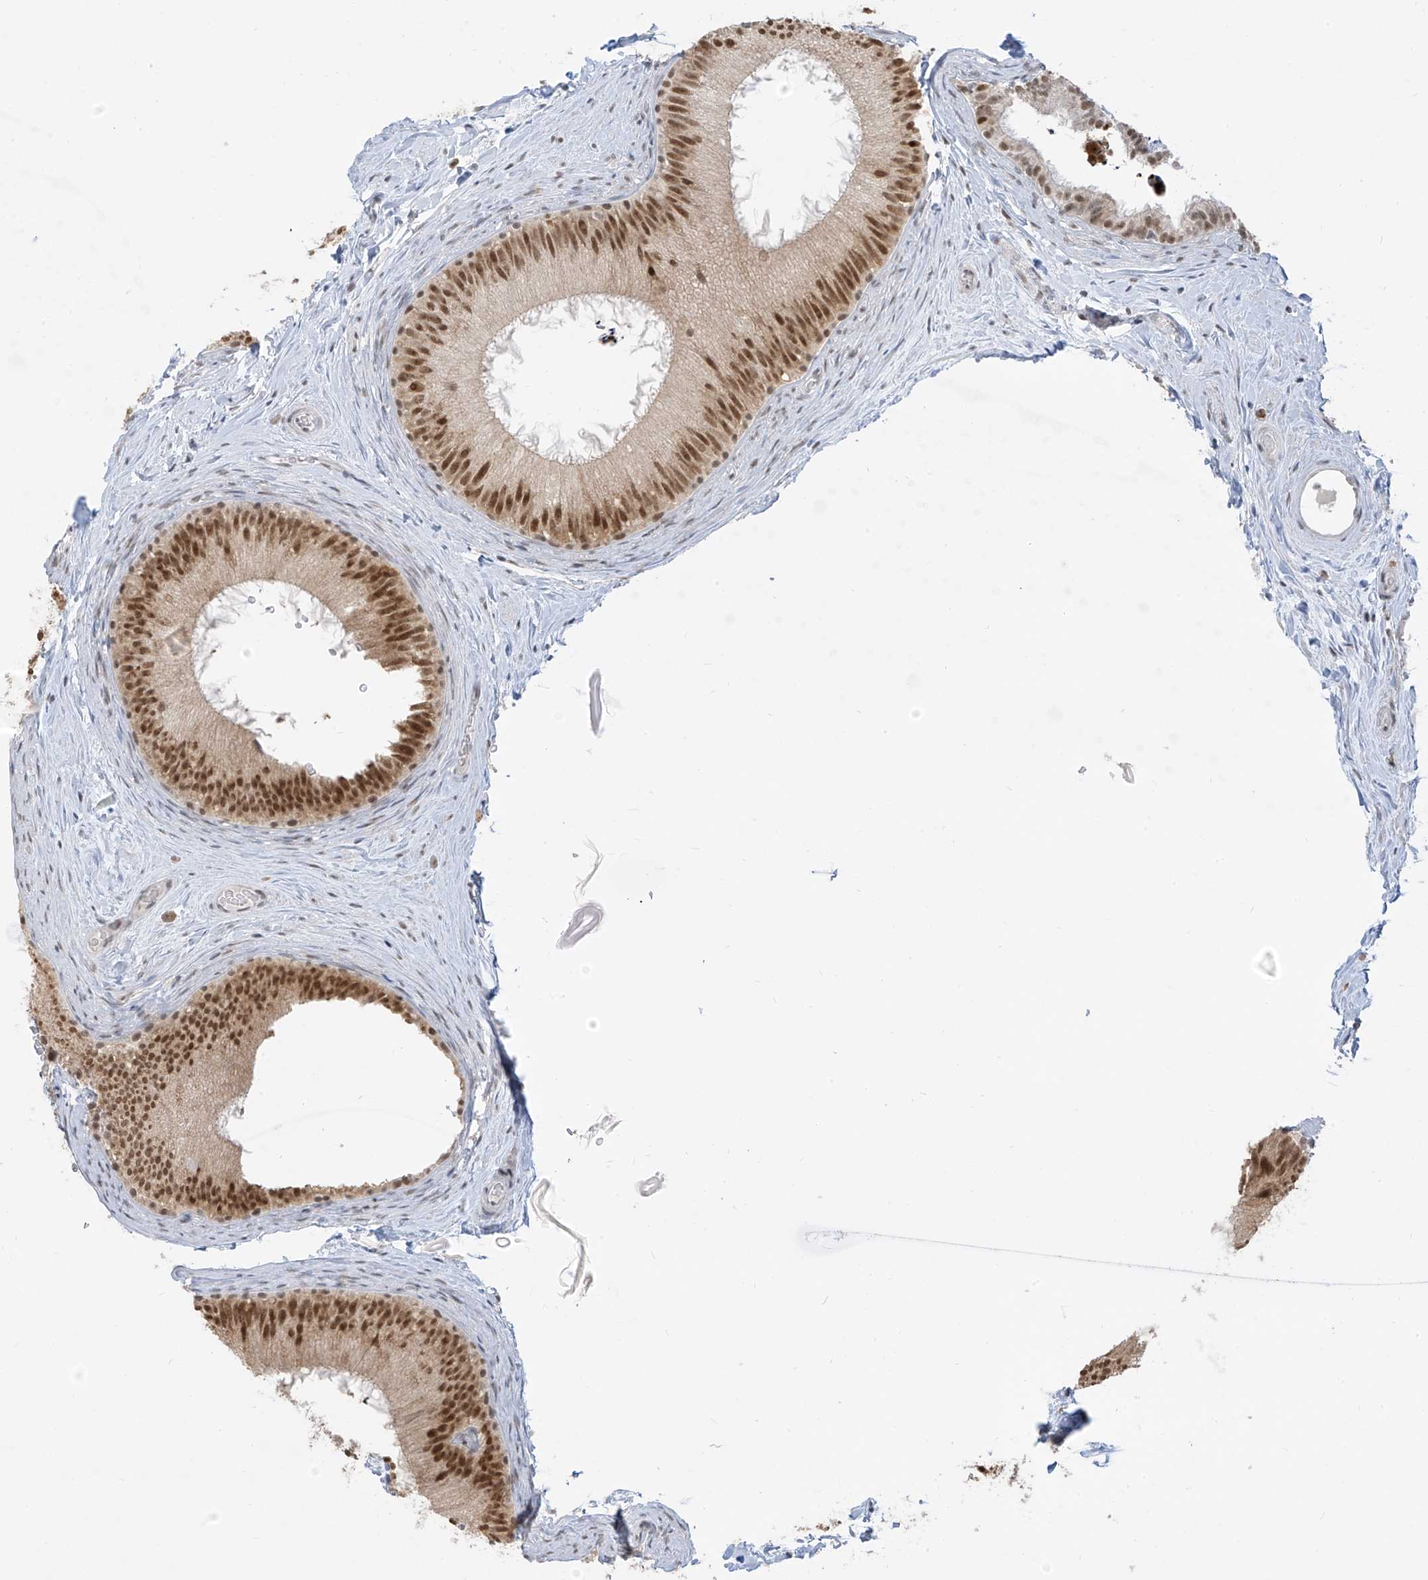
{"staining": {"intensity": "moderate", "quantity": ">75%", "location": "nuclear"}, "tissue": "epididymis", "cell_type": "Glandular cells", "image_type": "normal", "snomed": [{"axis": "morphology", "description": "Normal tissue, NOS"}, {"axis": "topography", "description": "Epididymis"}], "caption": "Moderate nuclear staining is present in approximately >75% of glandular cells in unremarkable epididymis.", "gene": "ZMYM2", "patient": {"sex": "male", "age": 50}}